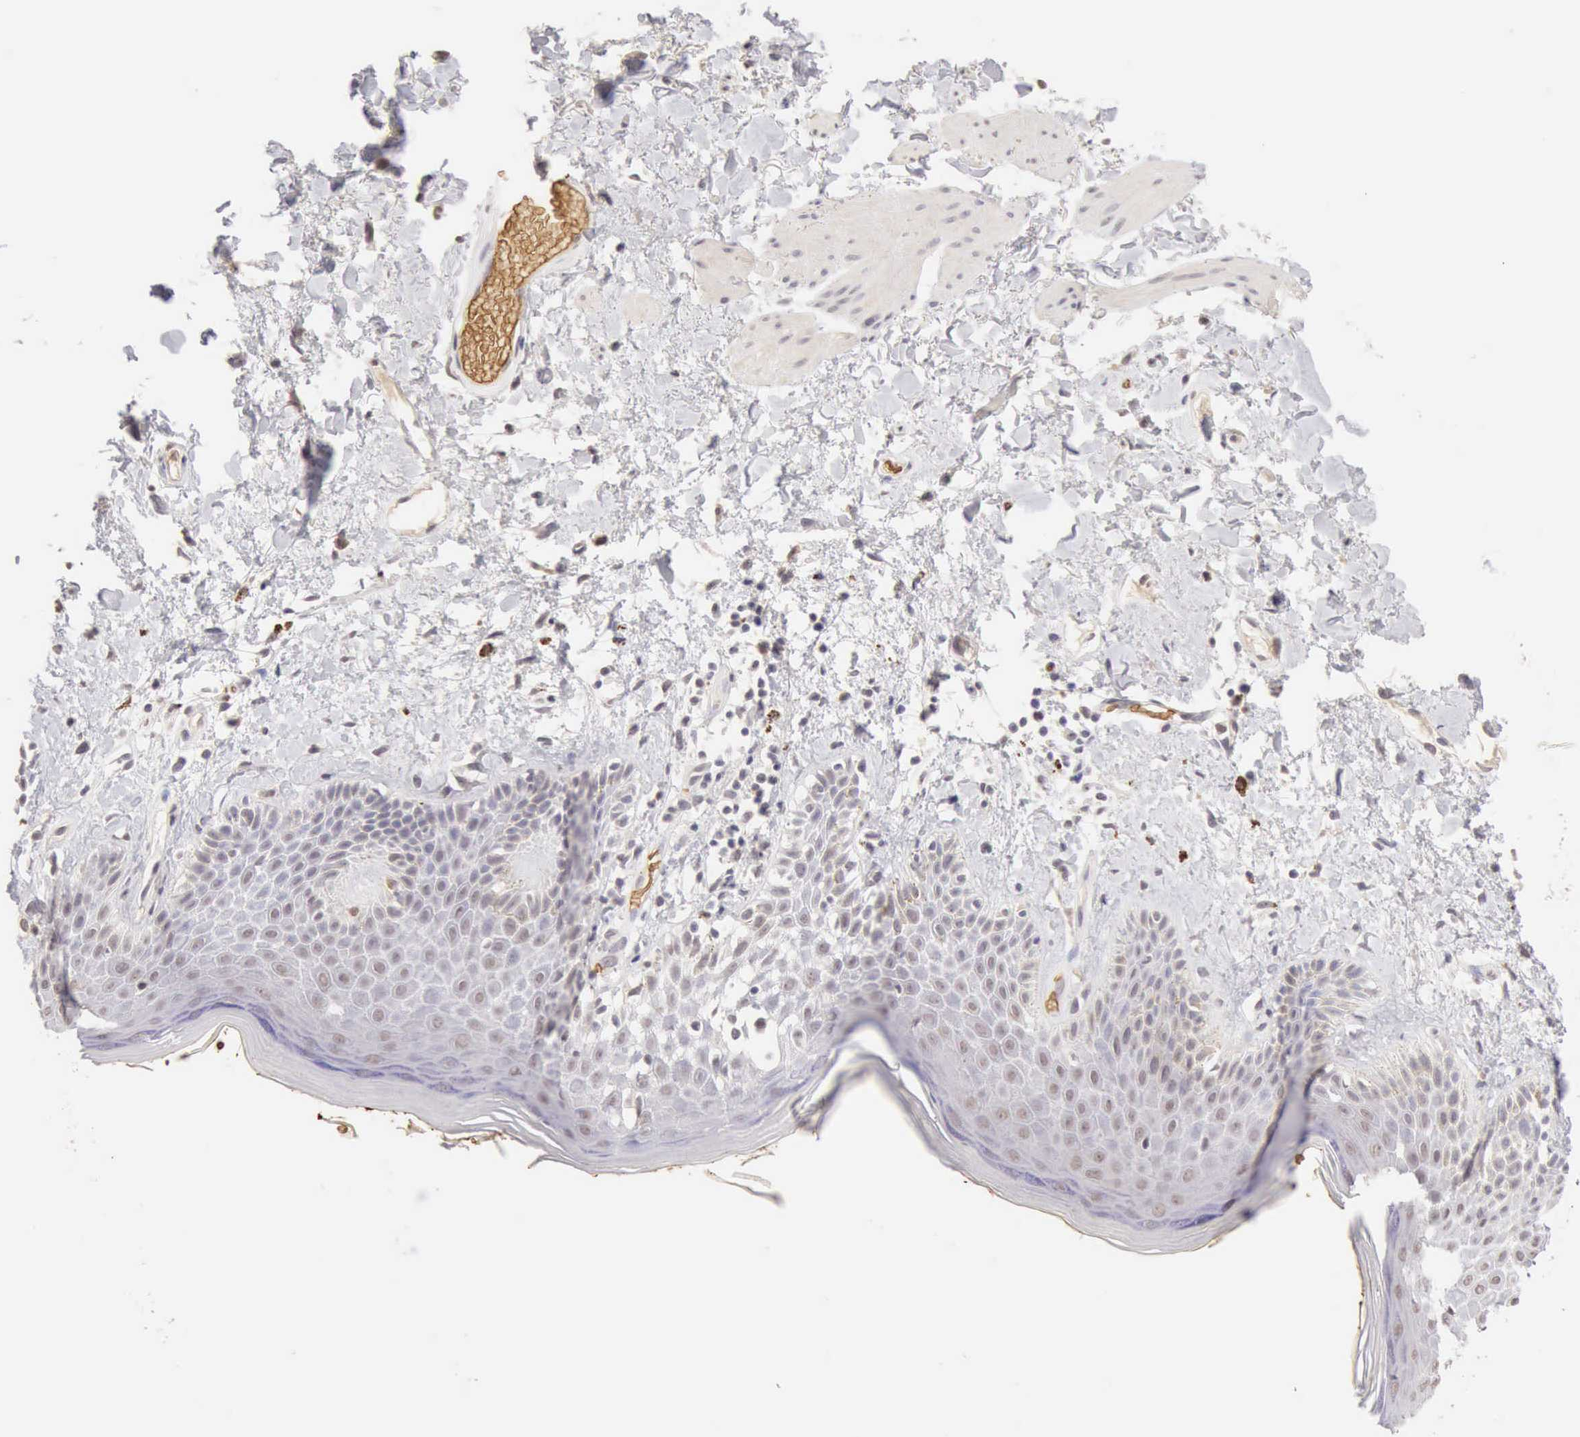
{"staining": {"intensity": "weak", "quantity": "<25%", "location": "nuclear"}, "tissue": "skin", "cell_type": "Epidermal cells", "image_type": "normal", "snomed": [{"axis": "morphology", "description": "Normal tissue, NOS"}, {"axis": "topography", "description": "Anal"}], "caption": "A micrograph of skin stained for a protein displays no brown staining in epidermal cells.", "gene": "CFI", "patient": {"sex": "female", "age": 78}}